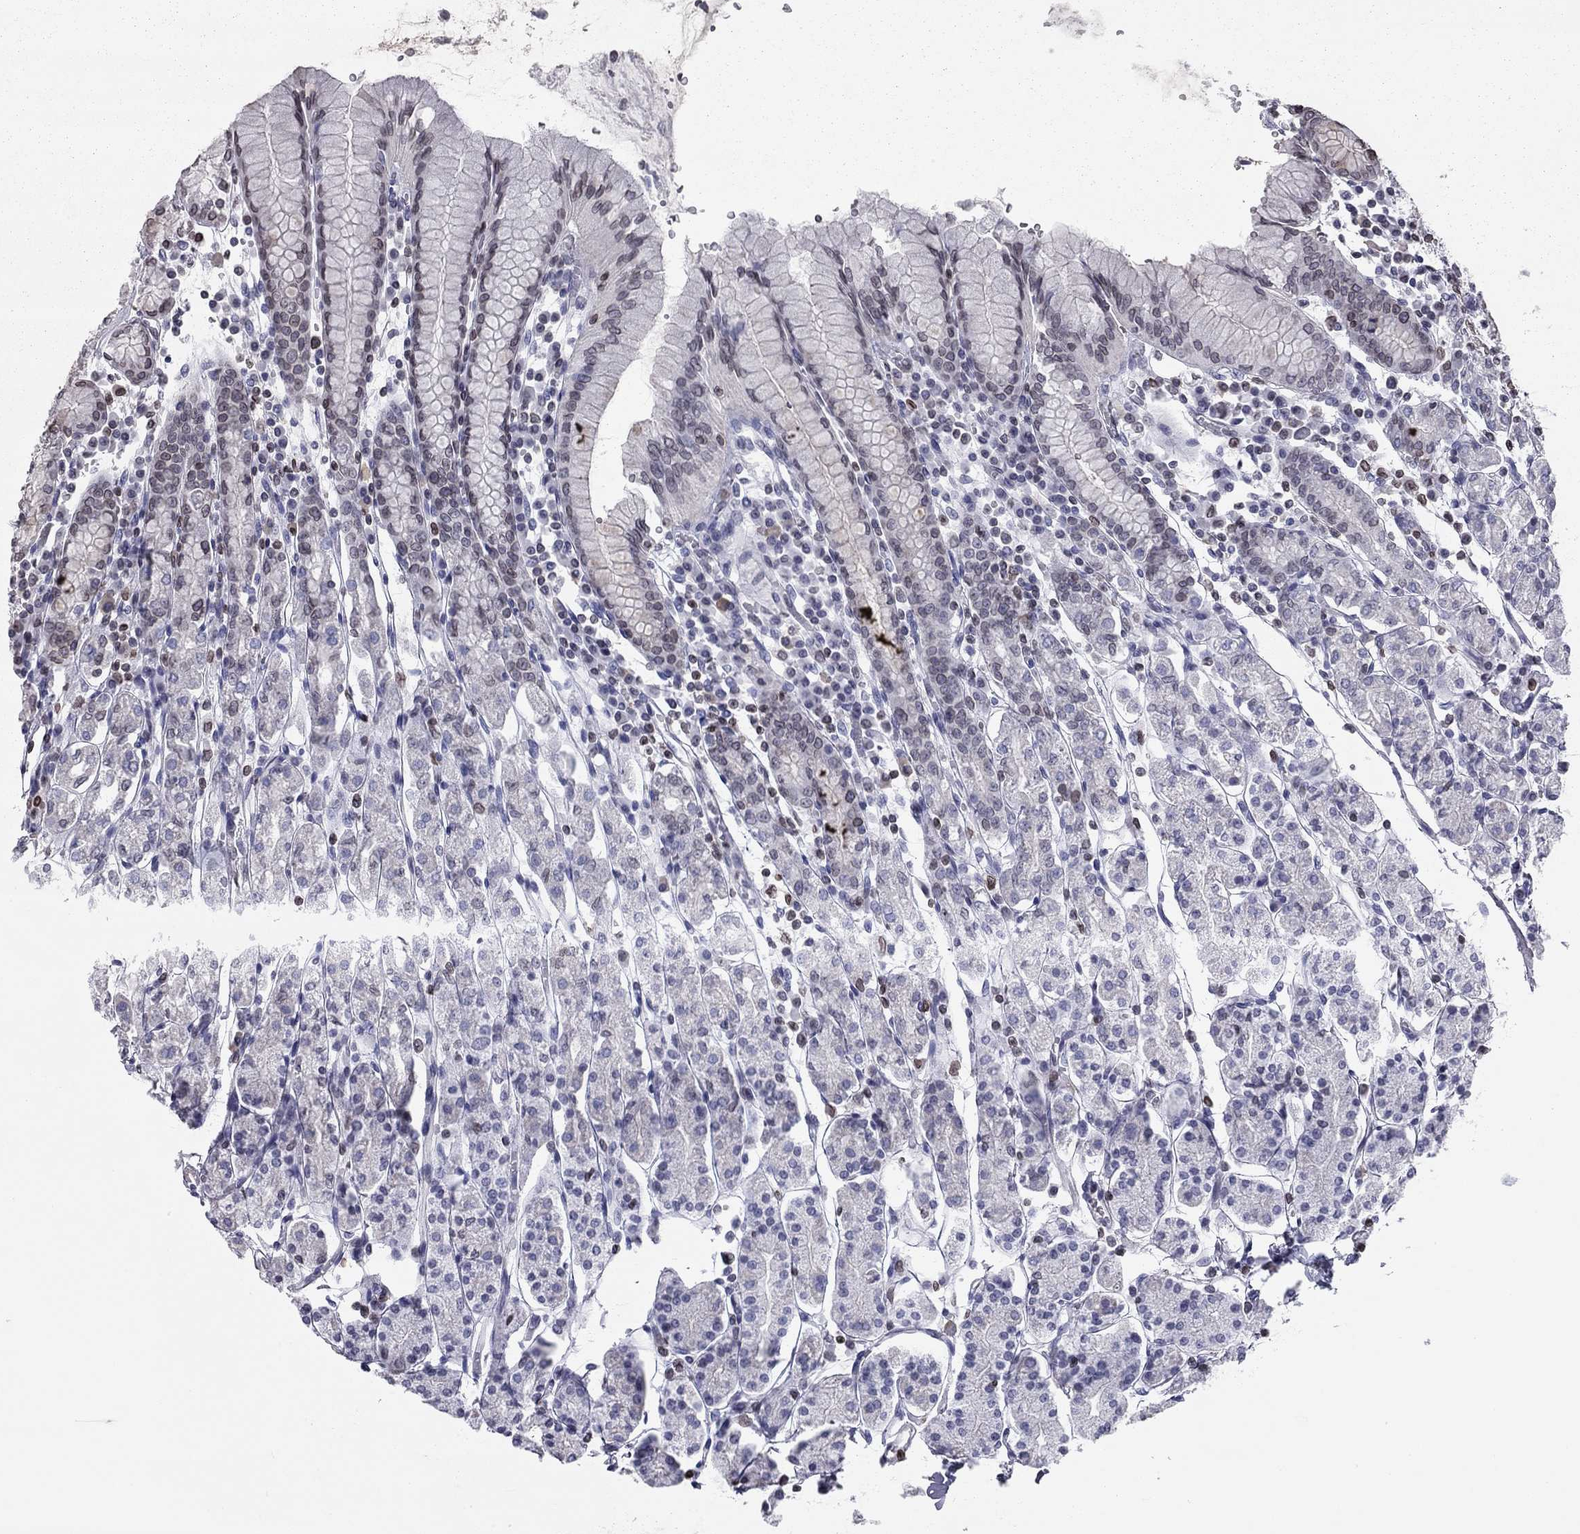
{"staining": {"intensity": "negative", "quantity": "none", "location": "none"}, "tissue": "stomach", "cell_type": "Glandular cells", "image_type": "normal", "snomed": [{"axis": "morphology", "description": "Normal tissue, NOS"}, {"axis": "topography", "description": "Stomach, upper"}, {"axis": "topography", "description": "Stomach"}], "caption": "A micrograph of human stomach is negative for staining in glandular cells. (DAB immunohistochemistry (IHC) with hematoxylin counter stain).", "gene": "ESPL1", "patient": {"sex": "male", "age": 62}}